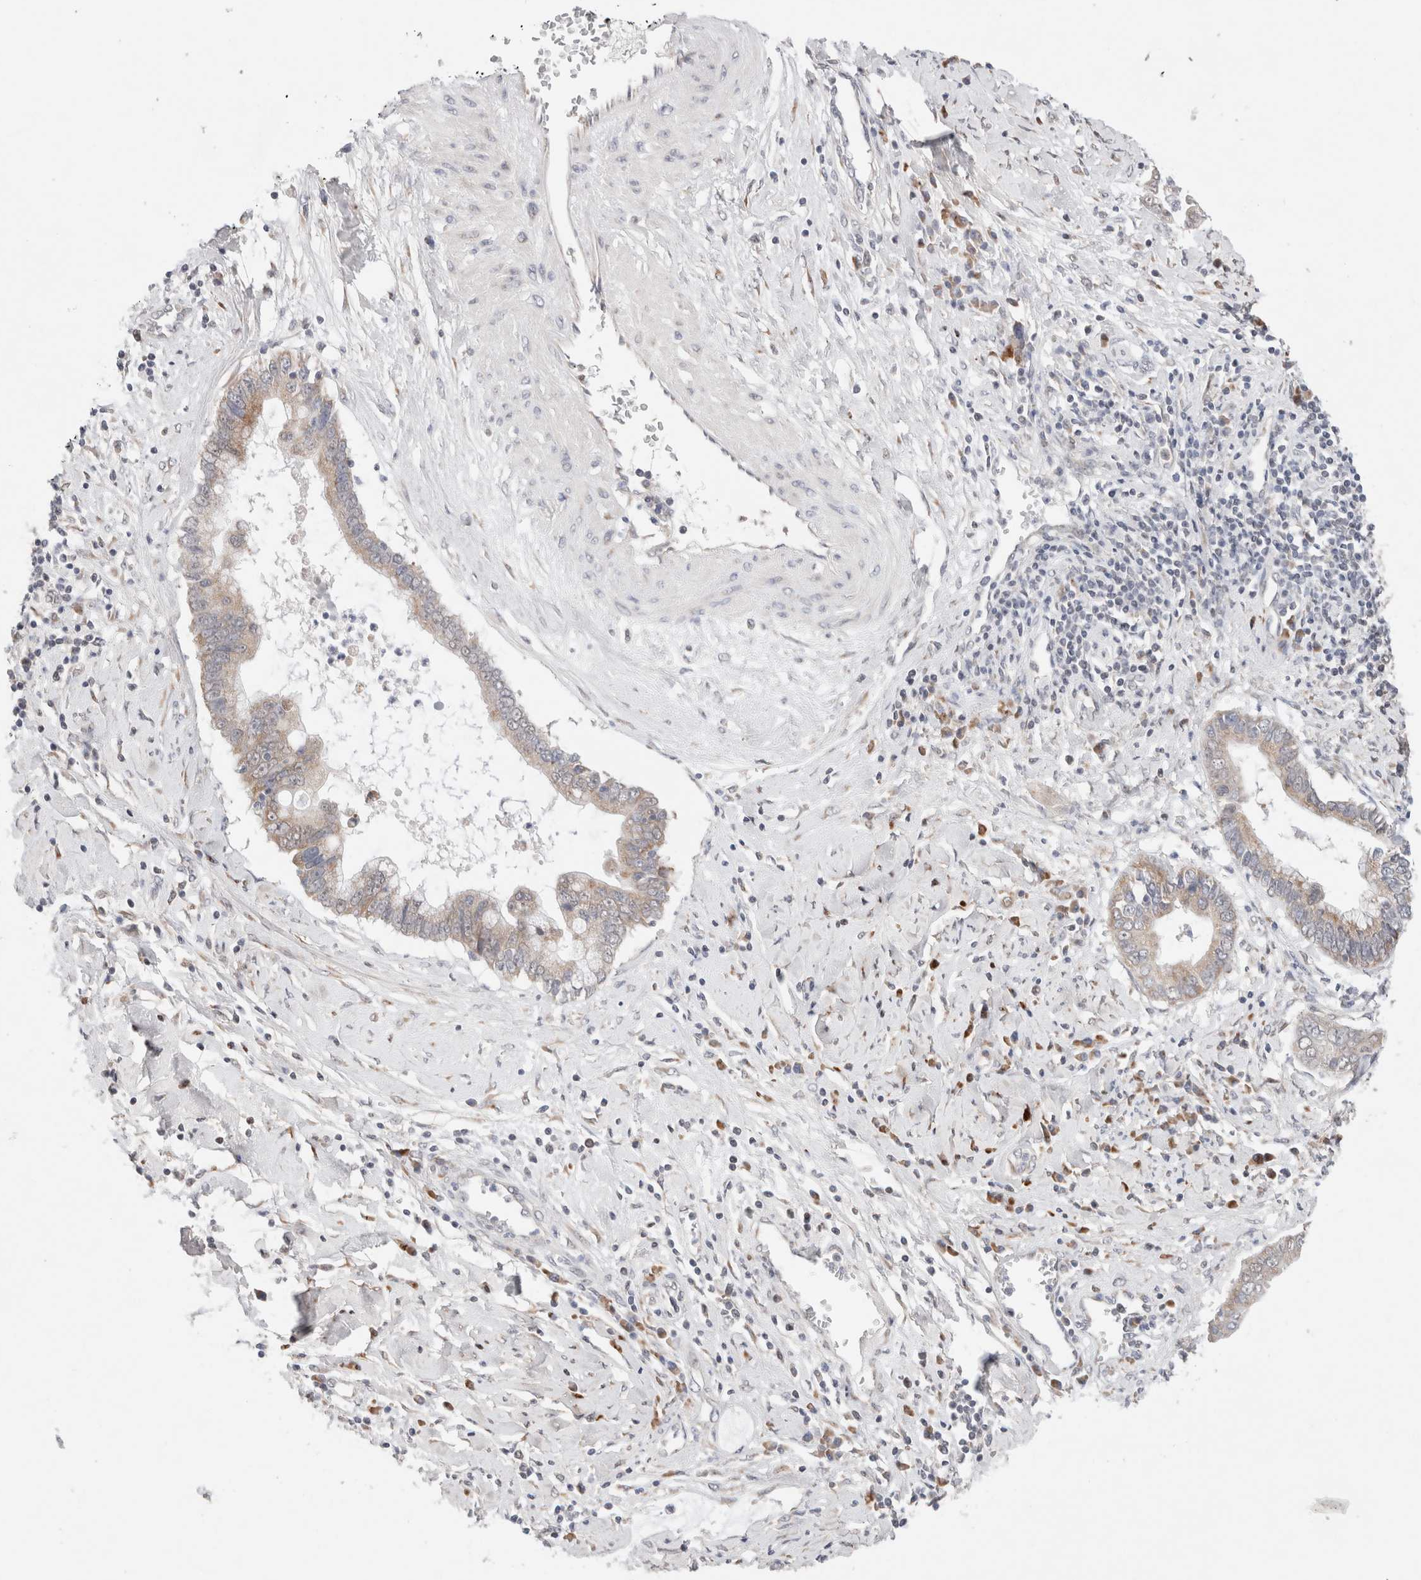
{"staining": {"intensity": "weak", "quantity": "<25%", "location": "cytoplasmic/membranous"}, "tissue": "cervical cancer", "cell_type": "Tumor cells", "image_type": "cancer", "snomed": [{"axis": "morphology", "description": "Adenocarcinoma, NOS"}, {"axis": "topography", "description": "Cervix"}], "caption": "Immunohistochemistry (IHC) image of cervical adenocarcinoma stained for a protein (brown), which reveals no expression in tumor cells.", "gene": "ERI3", "patient": {"sex": "female", "age": 44}}